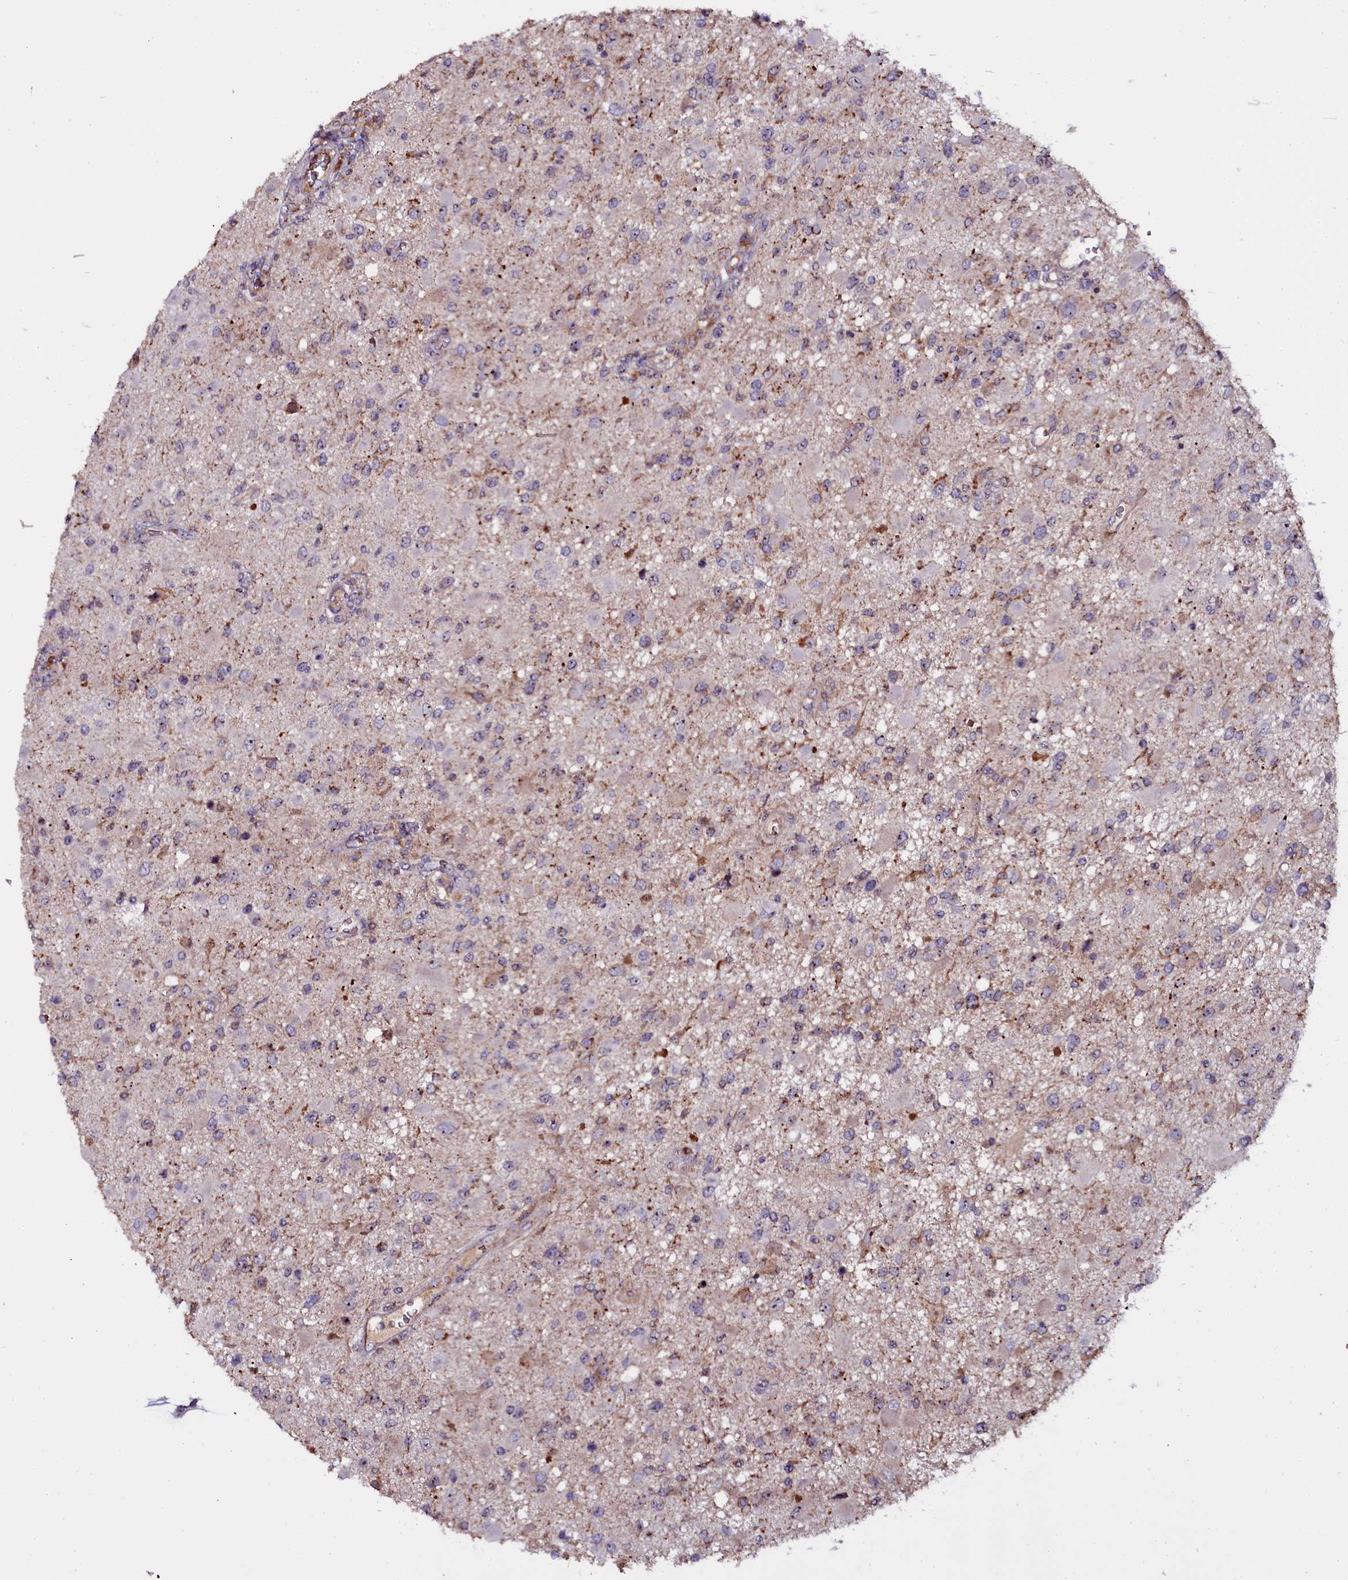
{"staining": {"intensity": "negative", "quantity": "none", "location": "none"}, "tissue": "glioma", "cell_type": "Tumor cells", "image_type": "cancer", "snomed": [{"axis": "morphology", "description": "Glioma, malignant, High grade"}, {"axis": "topography", "description": "Brain"}], "caption": "Histopathology image shows no significant protein positivity in tumor cells of glioma. The staining is performed using DAB (3,3'-diaminobenzidine) brown chromogen with nuclei counter-stained in using hematoxylin.", "gene": "NAA80", "patient": {"sex": "male", "age": 53}}